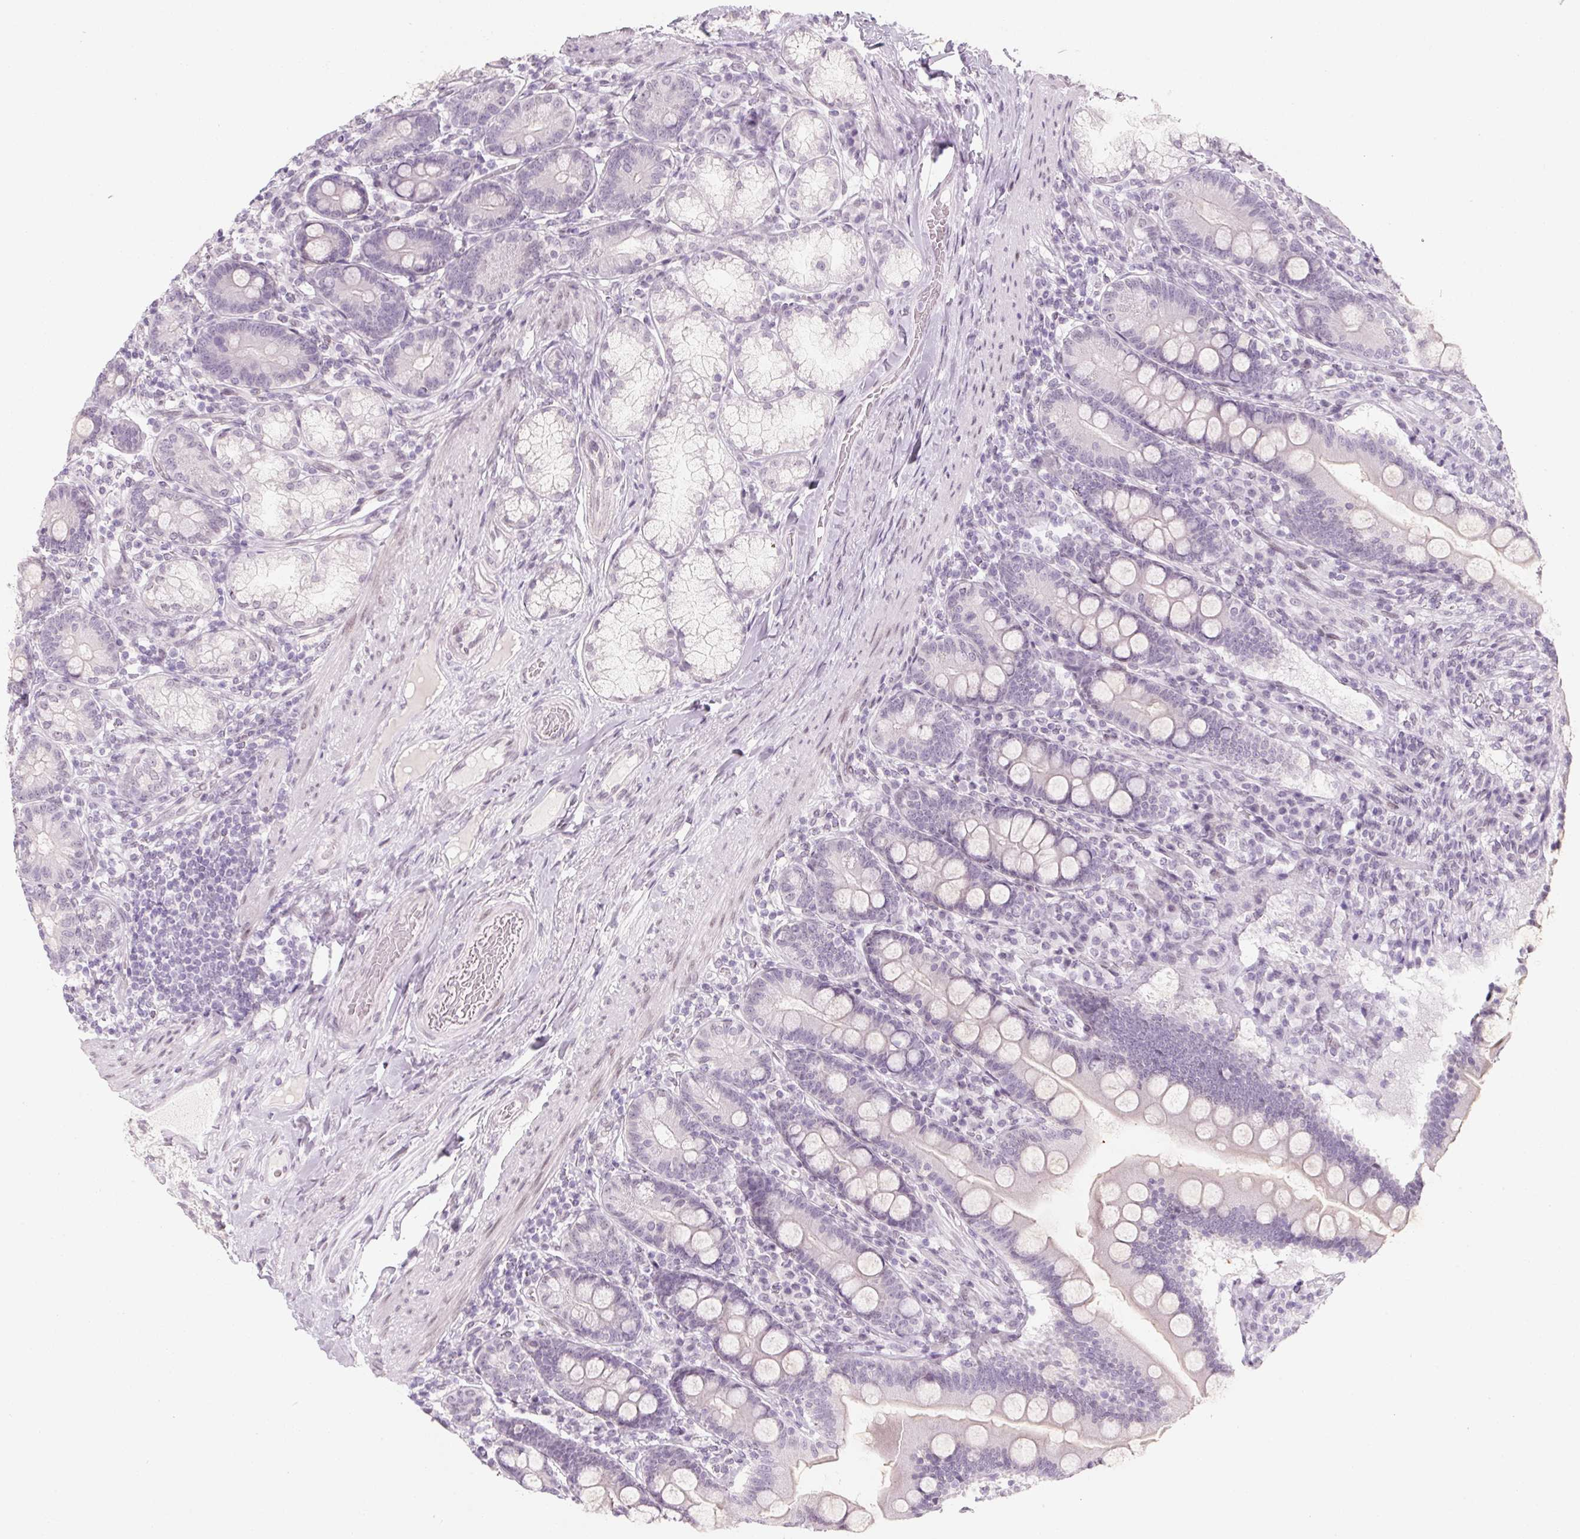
{"staining": {"intensity": "weak", "quantity": "<25%", "location": "cytoplasmic/membranous"}, "tissue": "duodenum", "cell_type": "Glandular cells", "image_type": "normal", "snomed": [{"axis": "morphology", "description": "Normal tissue, NOS"}, {"axis": "topography", "description": "Duodenum"}], "caption": "Duodenum was stained to show a protein in brown. There is no significant positivity in glandular cells. (IHC, brightfield microscopy, high magnification).", "gene": "KCNQ2", "patient": {"sex": "female", "age": 67}}